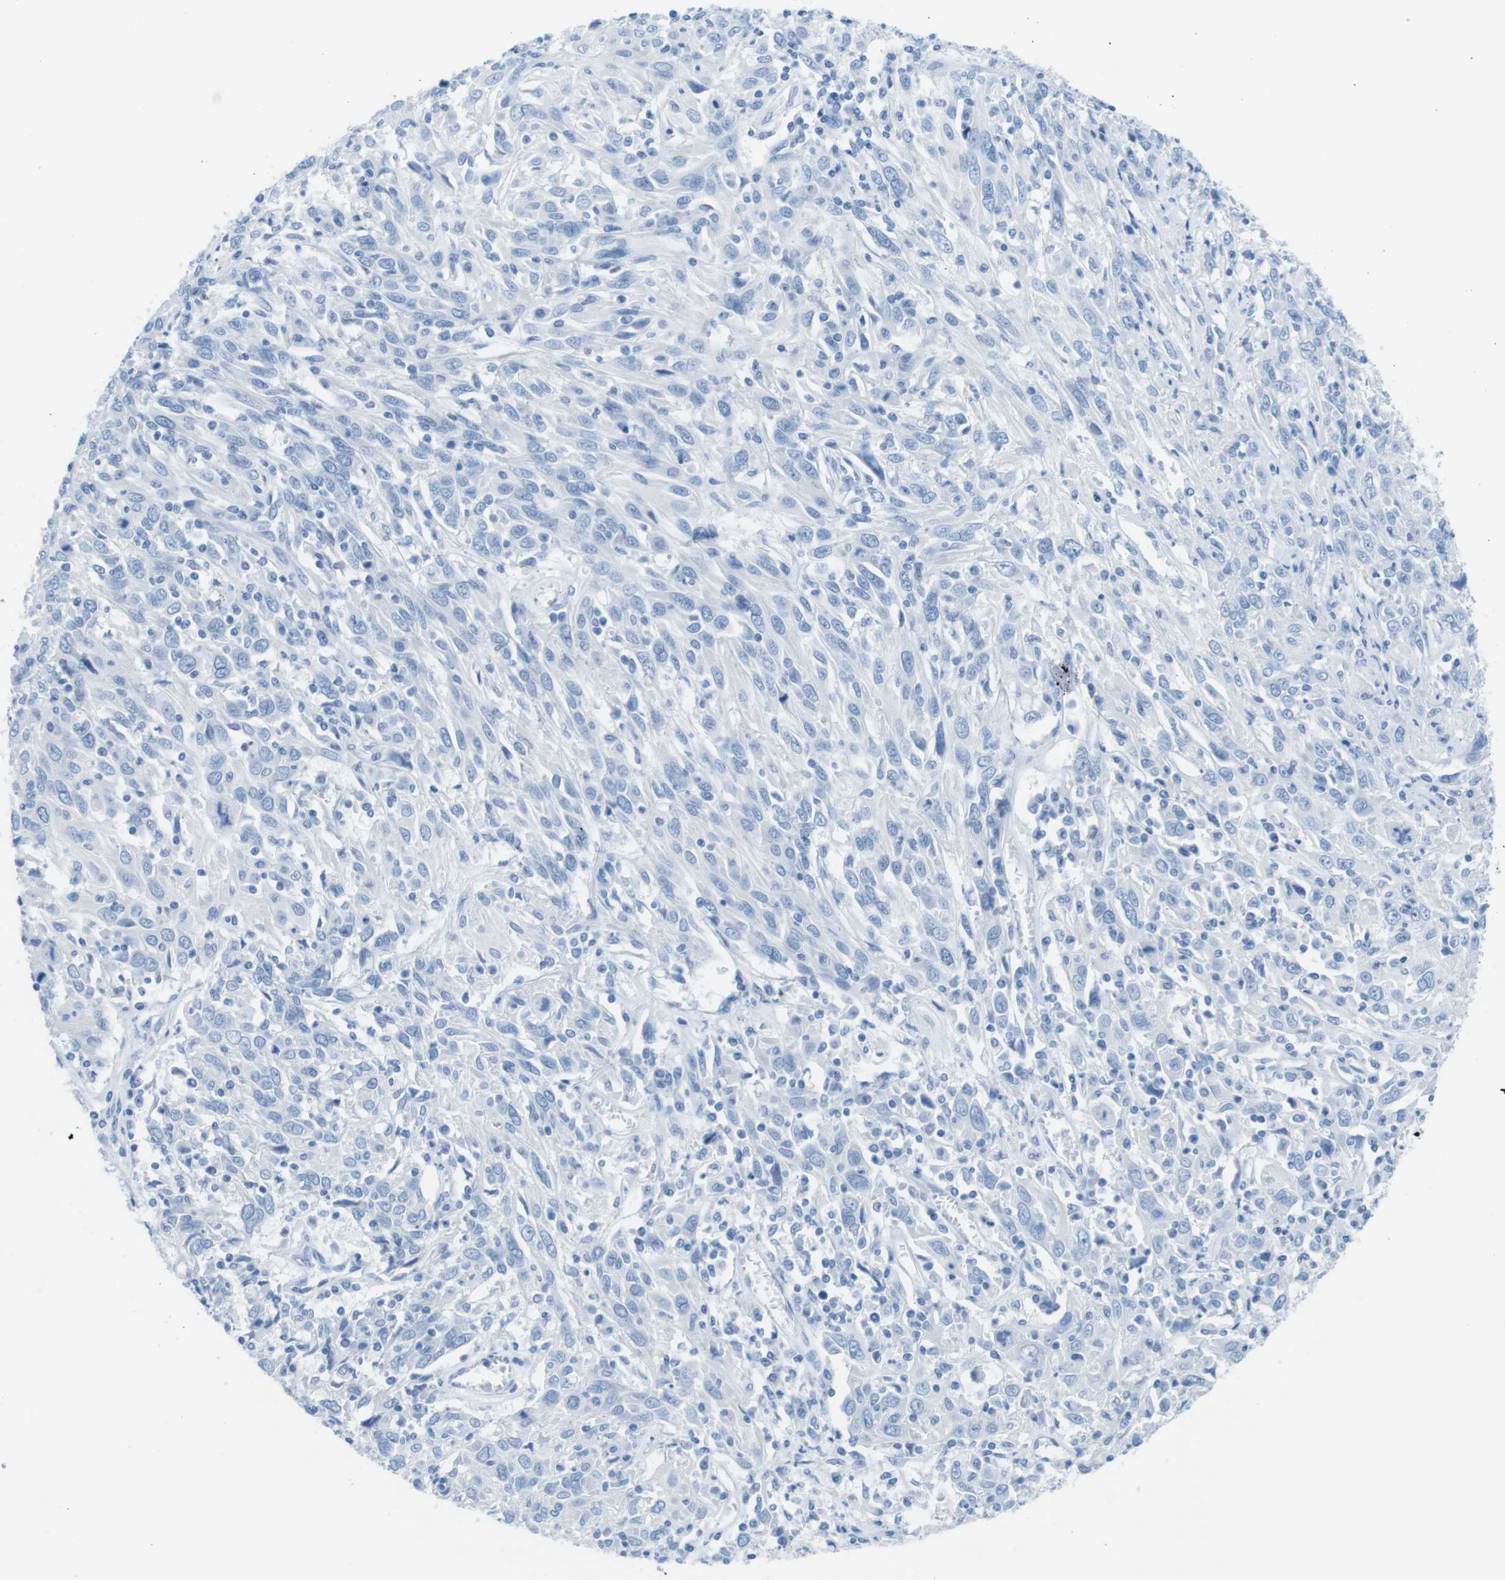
{"staining": {"intensity": "negative", "quantity": "none", "location": "none"}, "tissue": "cervical cancer", "cell_type": "Tumor cells", "image_type": "cancer", "snomed": [{"axis": "morphology", "description": "Squamous cell carcinoma, NOS"}, {"axis": "topography", "description": "Cervix"}], "caption": "IHC image of human cervical cancer stained for a protein (brown), which exhibits no expression in tumor cells.", "gene": "GAP43", "patient": {"sex": "female", "age": 46}}